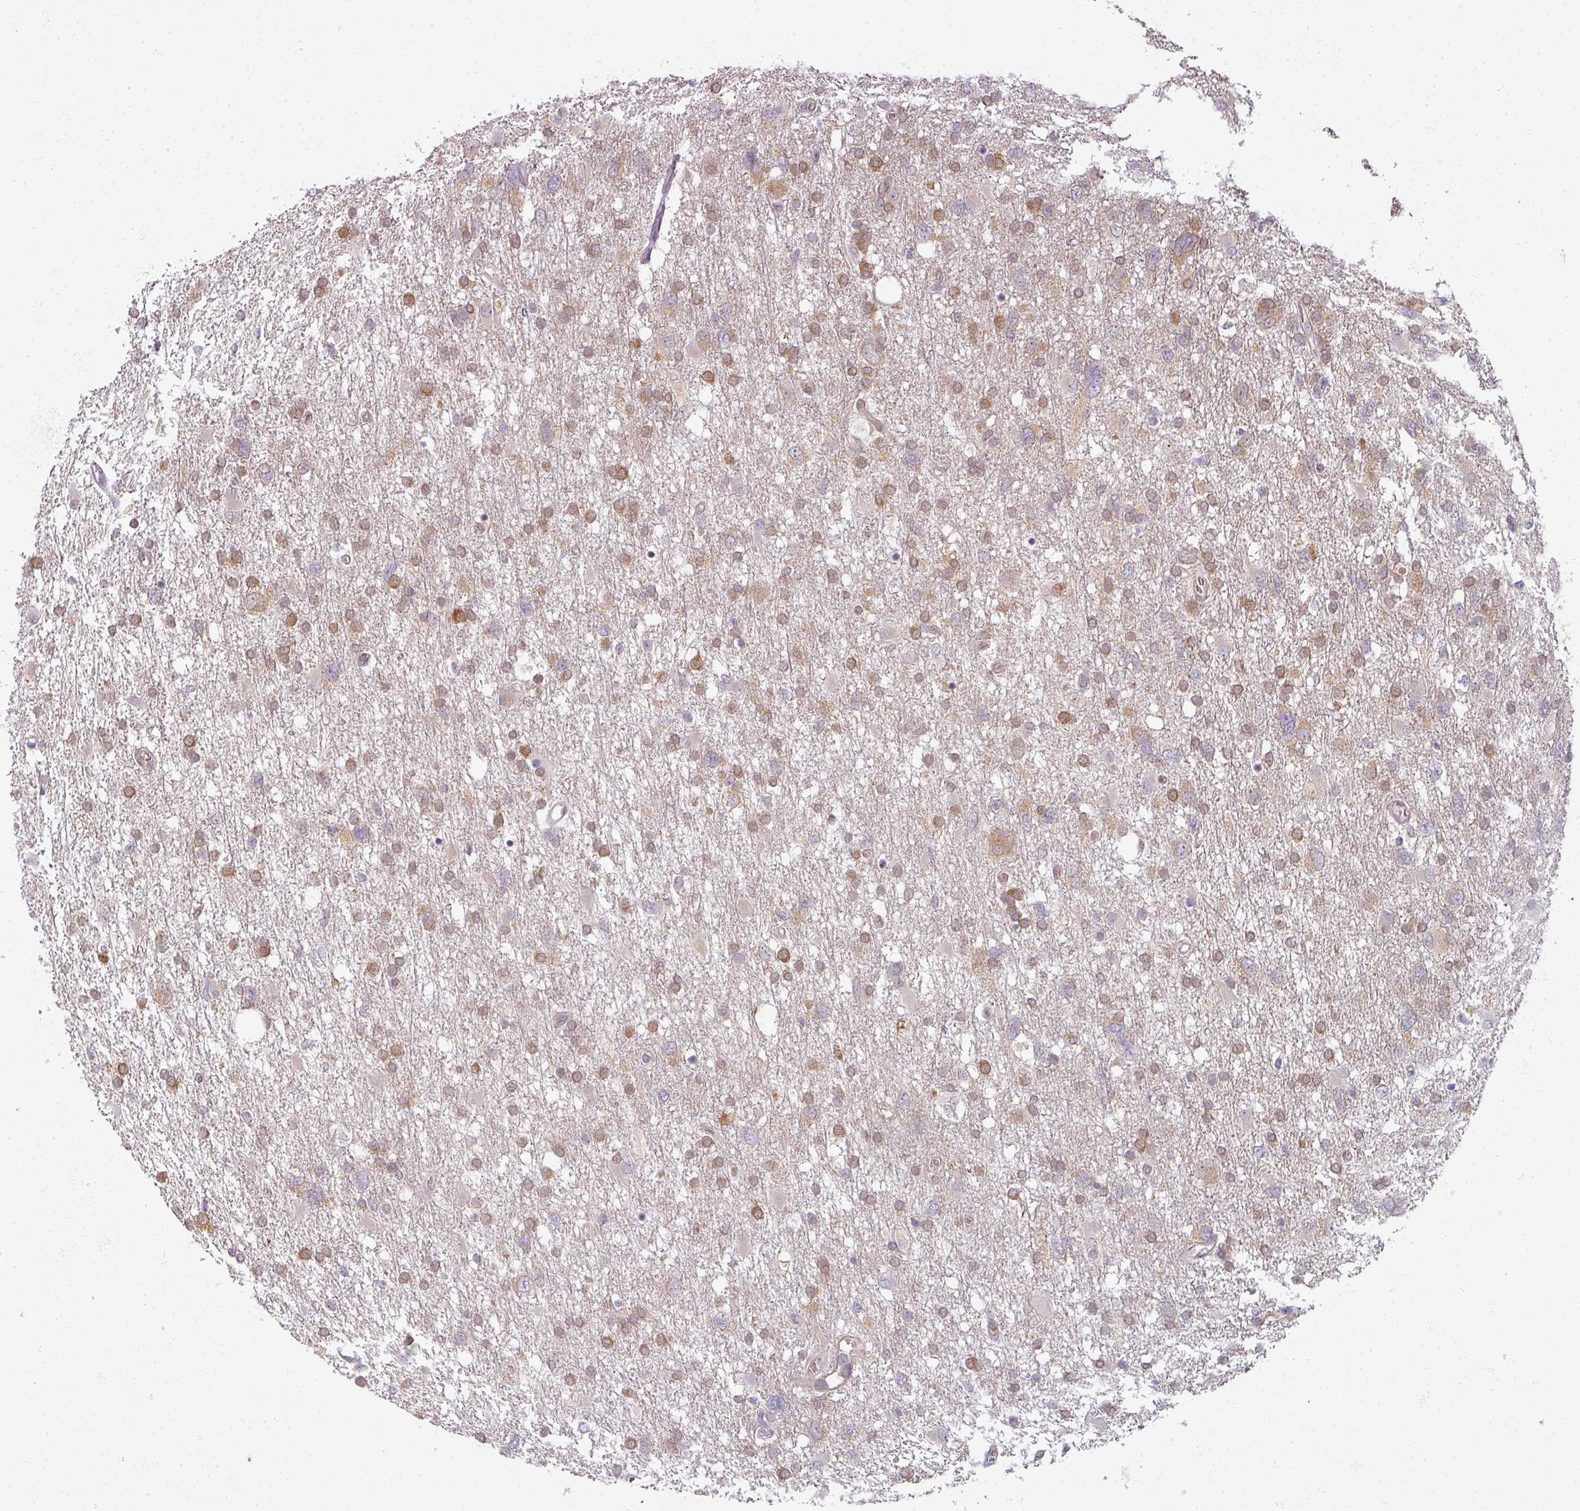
{"staining": {"intensity": "moderate", "quantity": "25%-75%", "location": "cytoplasmic/membranous"}, "tissue": "glioma", "cell_type": "Tumor cells", "image_type": "cancer", "snomed": [{"axis": "morphology", "description": "Glioma, malignant, High grade"}, {"axis": "topography", "description": "Brain"}], "caption": "Protein analysis of high-grade glioma (malignant) tissue demonstrates moderate cytoplasmic/membranous positivity in approximately 25%-75% of tumor cells.", "gene": "AGPAT4", "patient": {"sex": "male", "age": 61}}